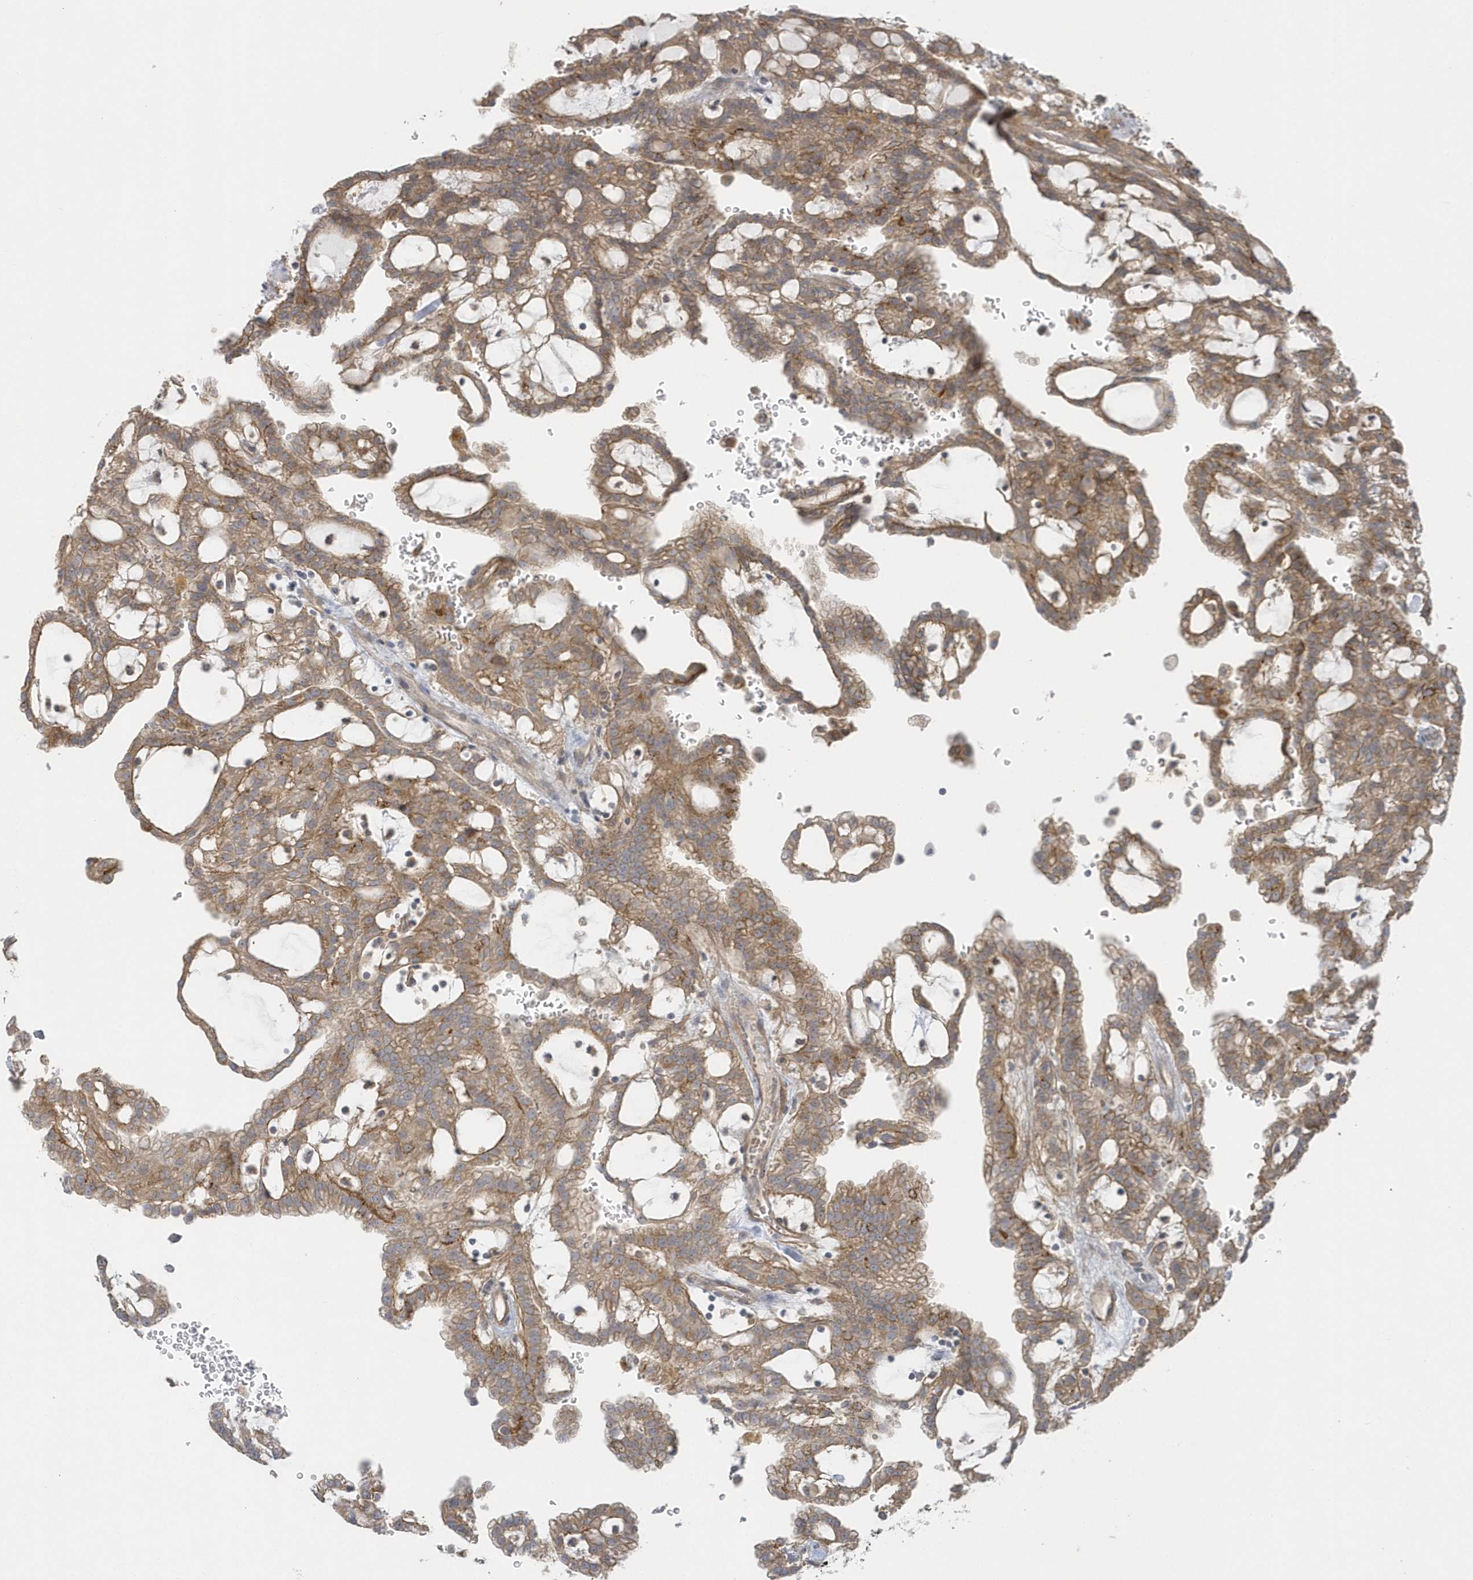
{"staining": {"intensity": "moderate", "quantity": ">75%", "location": "cytoplasmic/membranous"}, "tissue": "renal cancer", "cell_type": "Tumor cells", "image_type": "cancer", "snomed": [{"axis": "morphology", "description": "Adenocarcinoma, NOS"}, {"axis": "topography", "description": "Kidney"}], "caption": "Protein expression analysis of renal cancer (adenocarcinoma) exhibits moderate cytoplasmic/membranous positivity in approximately >75% of tumor cells.", "gene": "ACTR1A", "patient": {"sex": "male", "age": 63}}